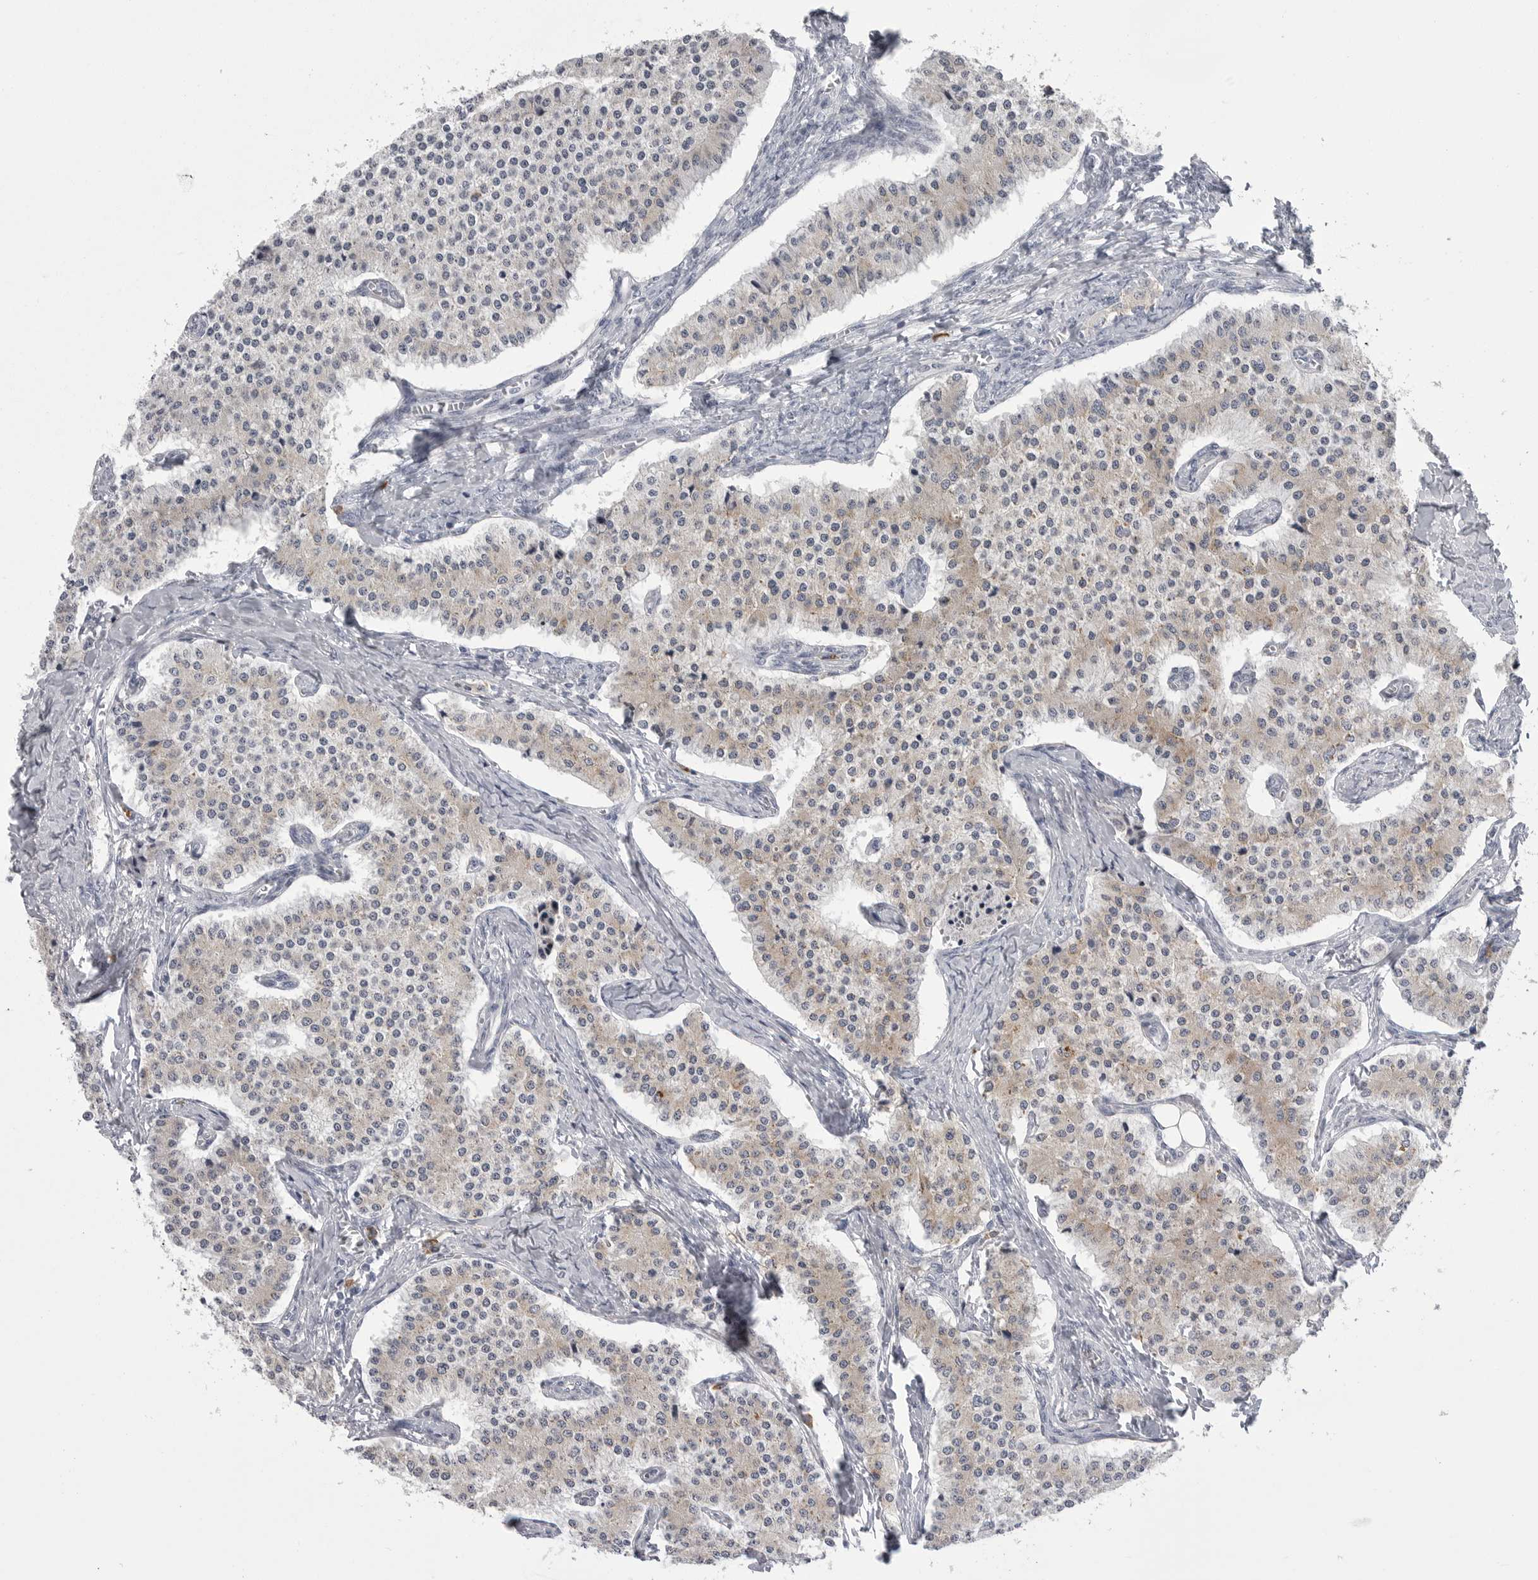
{"staining": {"intensity": "negative", "quantity": "none", "location": "none"}, "tissue": "carcinoid", "cell_type": "Tumor cells", "image_type": "cancer", "snomed": [{"axis": "morphology", "description": "Carcinoid, malignant, NOS"}, {"axis": "topography", "description": "Colon"}], "caption": "A photomicrograph of human carcinoid (malignant) is negative for staining in tumor cells. (Stains: DAB immunohistochemistry with hematoxylin counter stain, Microscopy: brightfield microscopy at high magnification).", "gene": "FKBP2", "patient": {"sex": "female", "age": 52}}